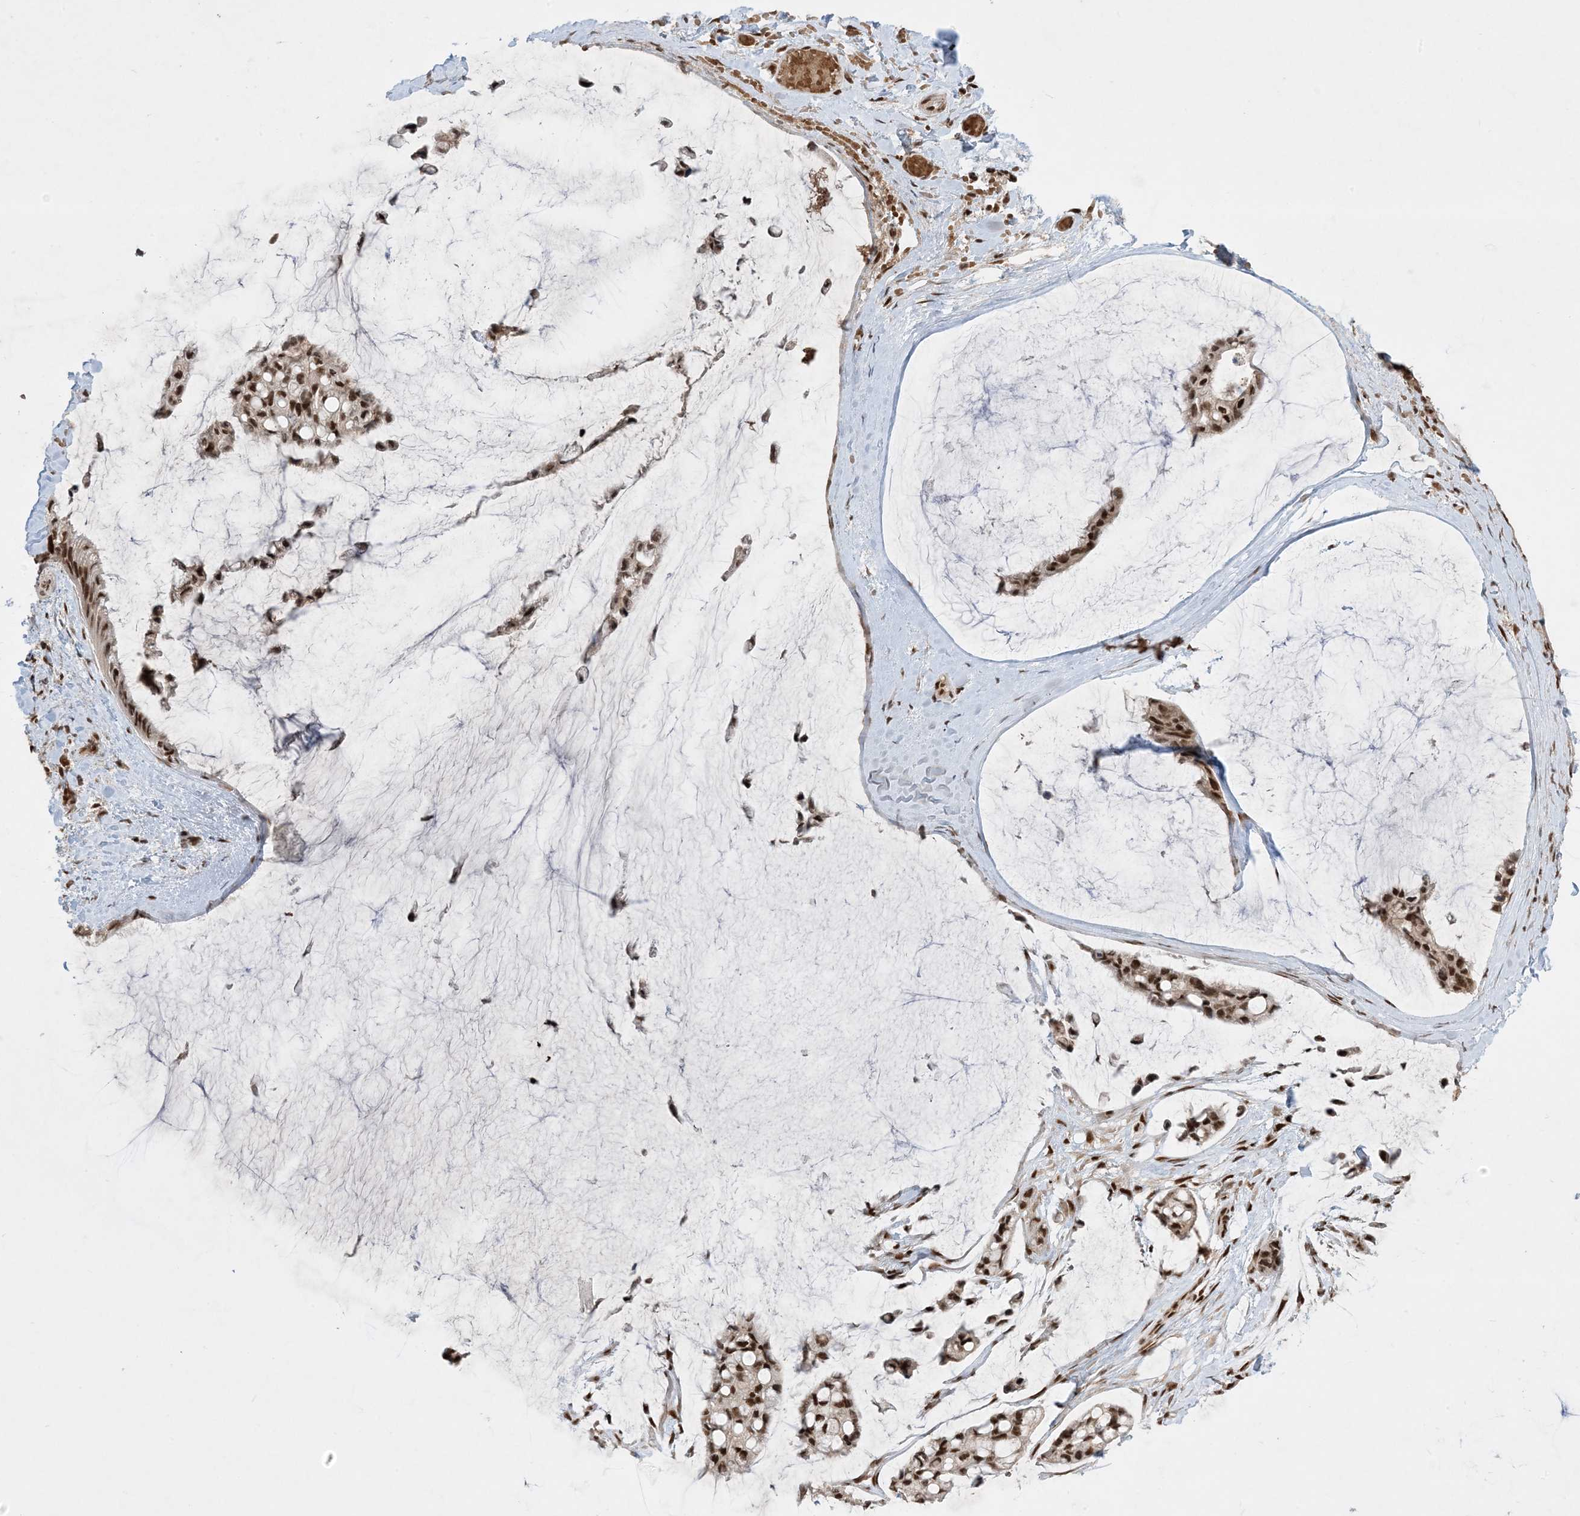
{"staining": {"intensity": "moderate", "quantity": ">75%", "location": "nuclear"}, "tissue": "ovarian cancer", "cell_type": "Tumor cells", "image_type": "cancer", "snomed": [{"axis": "morphology", "description": "Cystadenocarcinoma, mucinous, NOS"}, {"axis": "topography", "description": "Ovary"}], "caption": "Ovarian mucinous cystadenocarcinoma was stained to show a protein in brown. There is medium levels of moderate nuclear expression in about >75% of tumor cells. (DAB (3,3'-diaminobenzidine) = brown stain, brightfield microscopy at high magnification).", "gene": "PPIL2", "patient": {"sex": "female", "age": 39}}